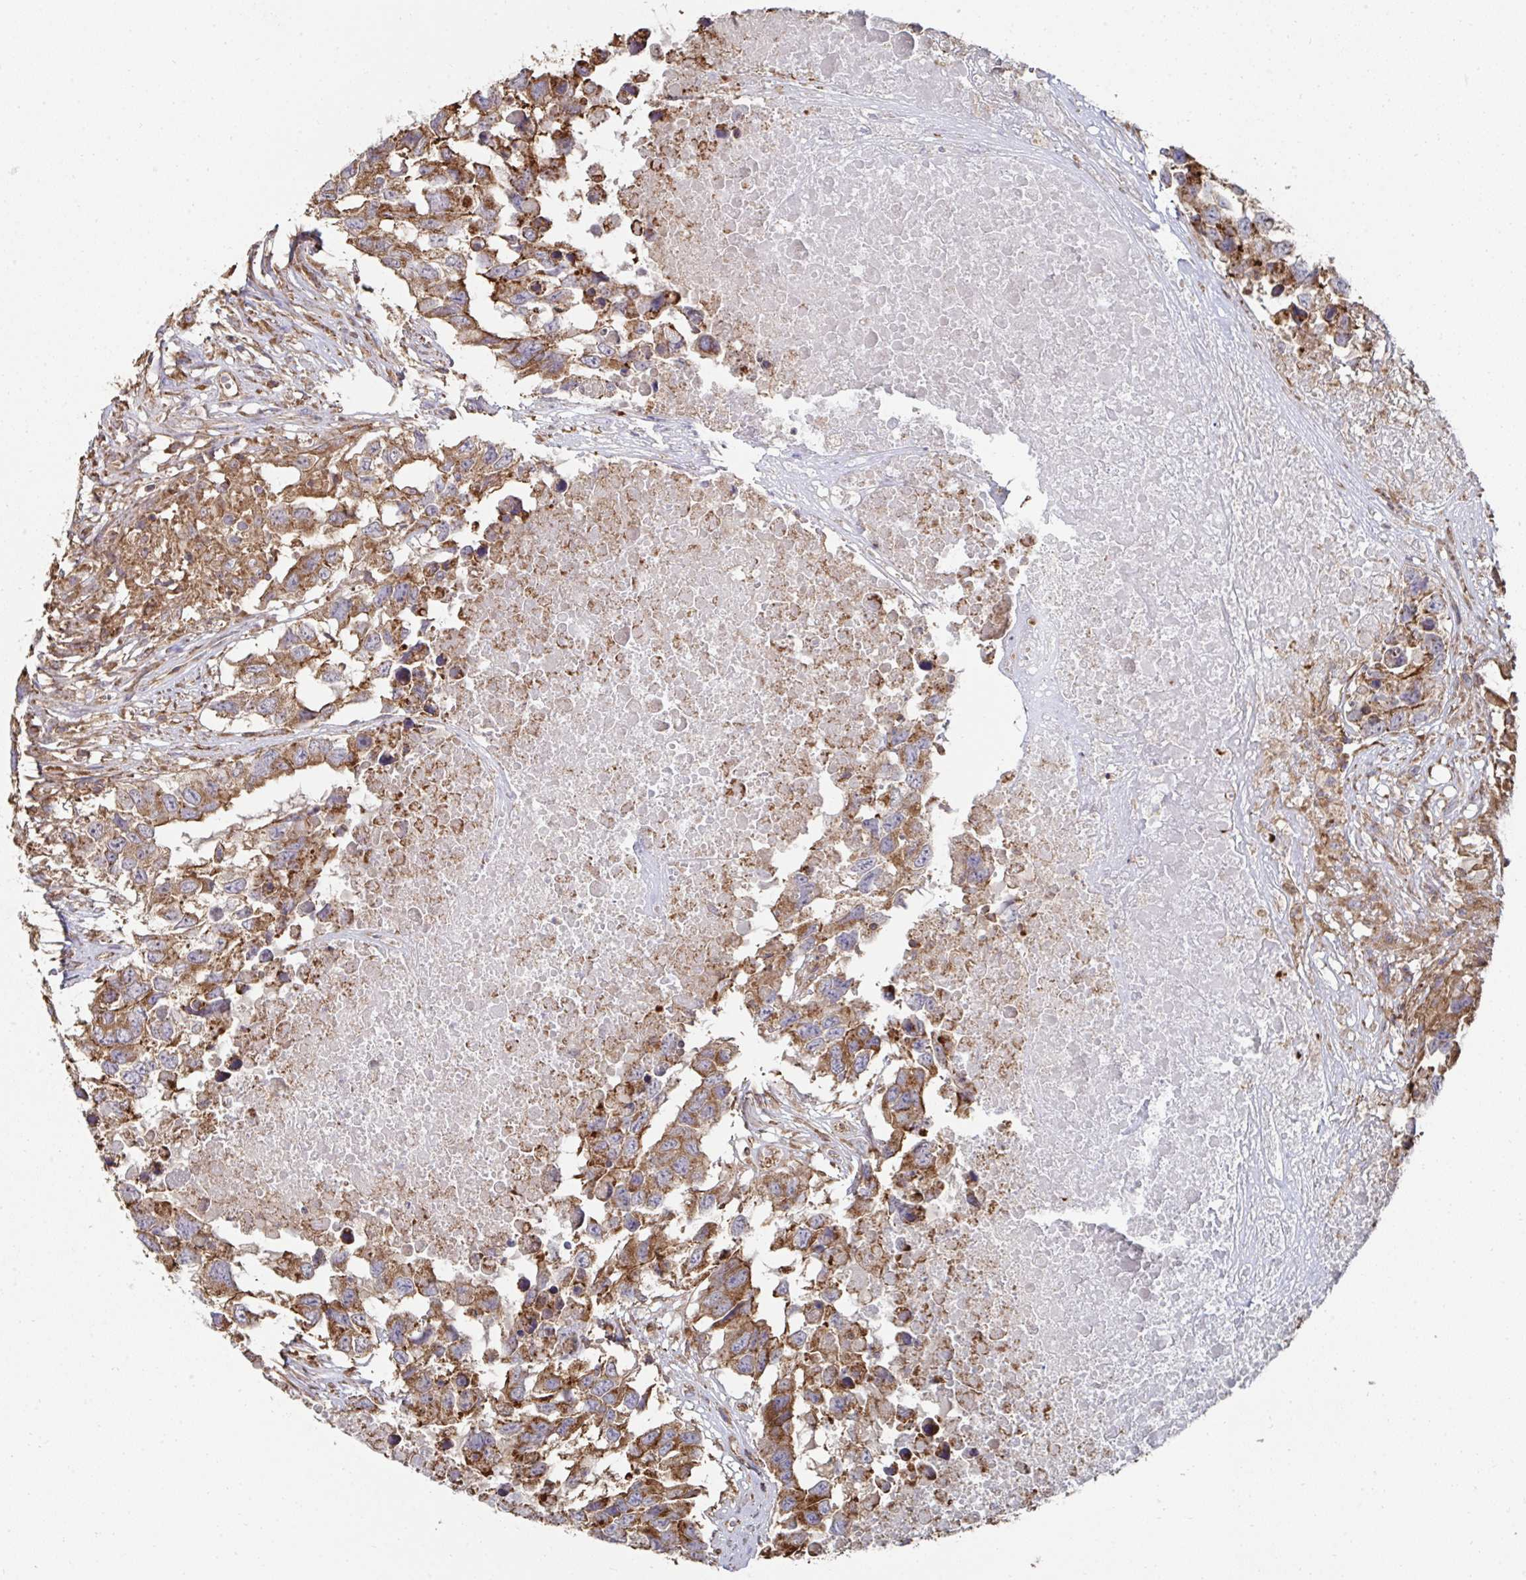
{"staining": {"intensity": "moderate", "quantity": ">75%", "location": "cytoplasmic/membranous"}, "tissue": "testis cancer", "cell_type": "Tumor cells", "image_type": "cancer", "snomed": [{"axis": "morphology", "description": "Carcinoma, Embryonal, NOS"}, {"axis": "topography", "description": "Testis"}], "caption": "Immunohistochemistry (DAB) staining of testis cancer (embryonal carcinoma) reveals moderate cytoplasmic/membranous protein staining in approximately >75% of tumor cells.", "gene": "DZANK1", "patient": {"sex": "male", "age": 83}}